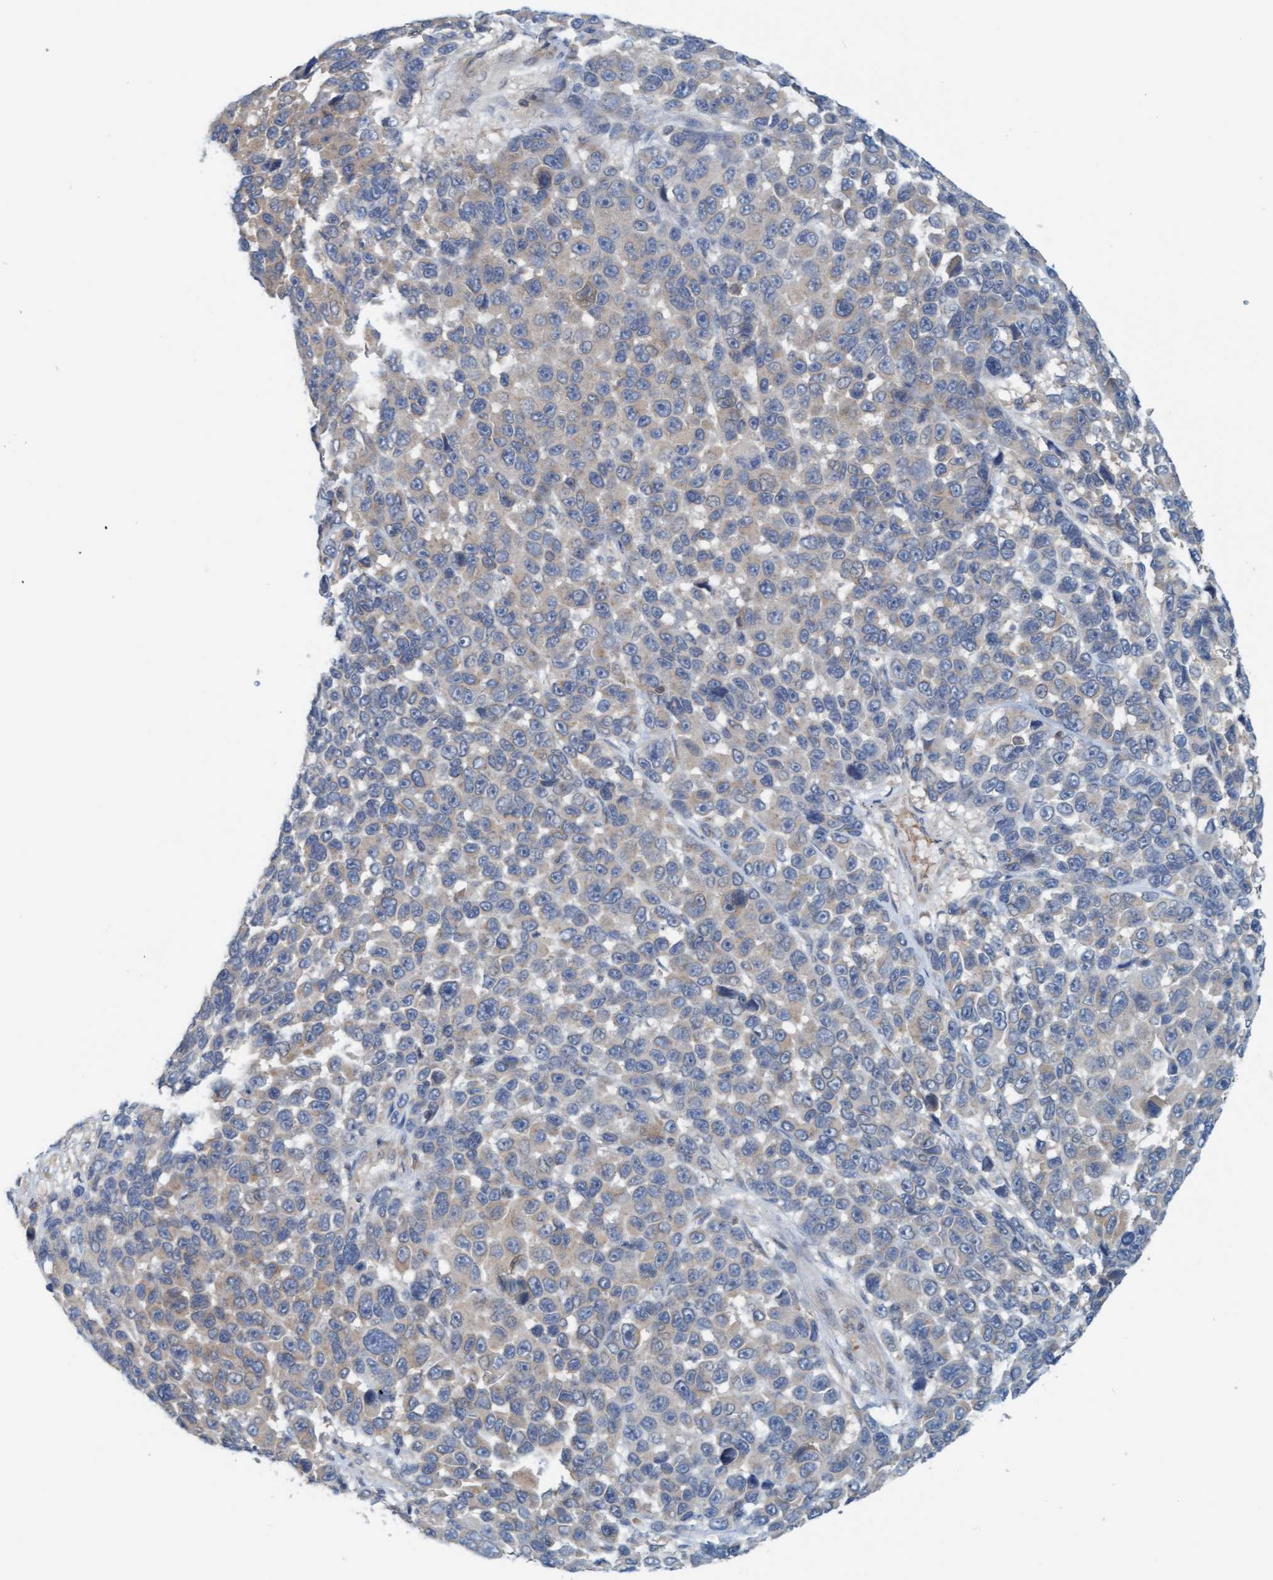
{"staining": {"intensity": "weak", "quantity": "<25%", "location": "cytoplasmic/membranous"}, "tissue": "melanoma", "cell_type": "Tumor cells", "image_type": "cancer", "snomed": [{"axis": "morphology", "description": "Malignant melanoma, NOS"}, {"axis": "topography", "description": "Skin"}], "caption": "High magnification brightfield microscopy of melanoma stained with DAB (3,3'-diaminobenzidine) (brown) and counterstained with hematoxylin (blue): tumor cells show no significant positivity.", "gene": "UBAP1", "patient": {"sex": "male", "age": 53}}